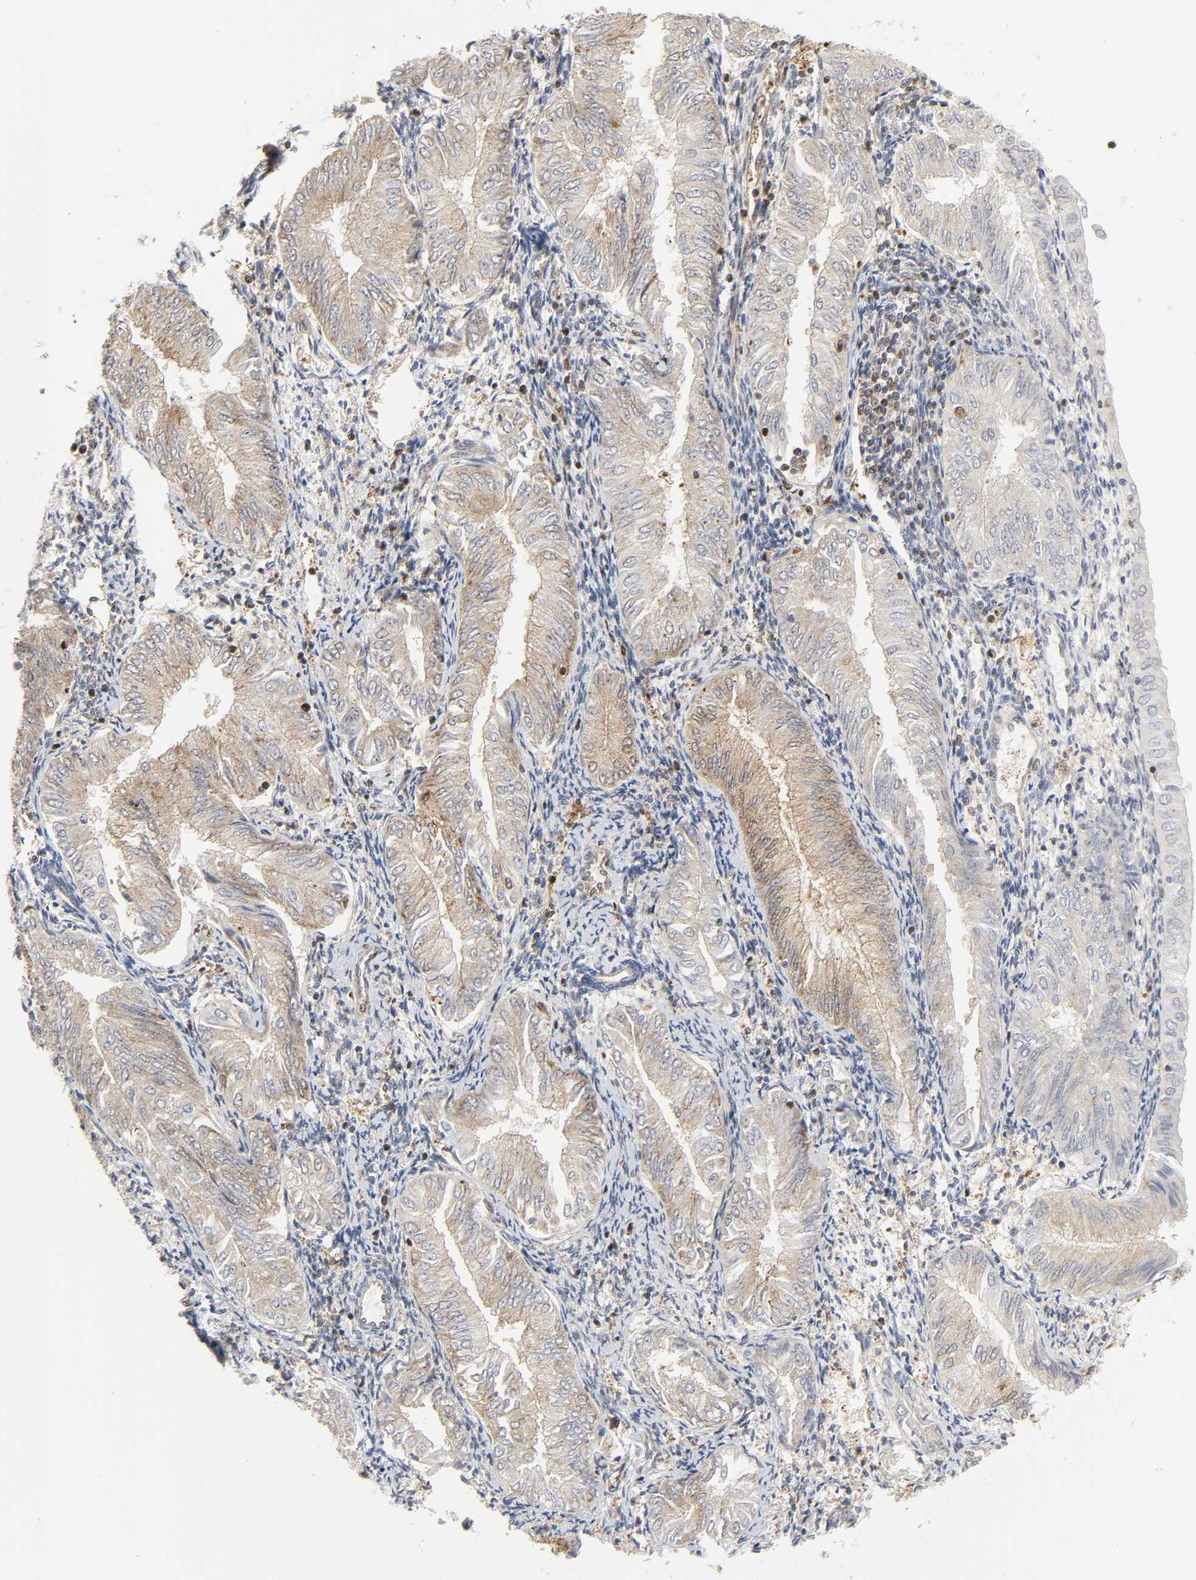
{"staining": {"intensity": "weak", "quantity": ">75%", "location": "cytoplasmic/membranous"}, "tissue": "endometrial cancer", "cell_type": "Tumor cells", "image_type": "cancer", "snomed": [{"axis": "morphology", "description": "Adenocarcinoma, NOS"}, {"axis": "topography", "description": "Endometrium"}], "caption": "An image of human endometrial cancer stained for a protein displays weak cytoplasmic/membranous brown staining in tumor cells.", "gene": "MAPK1", "patient": {"sex": "female", "age": 53}}